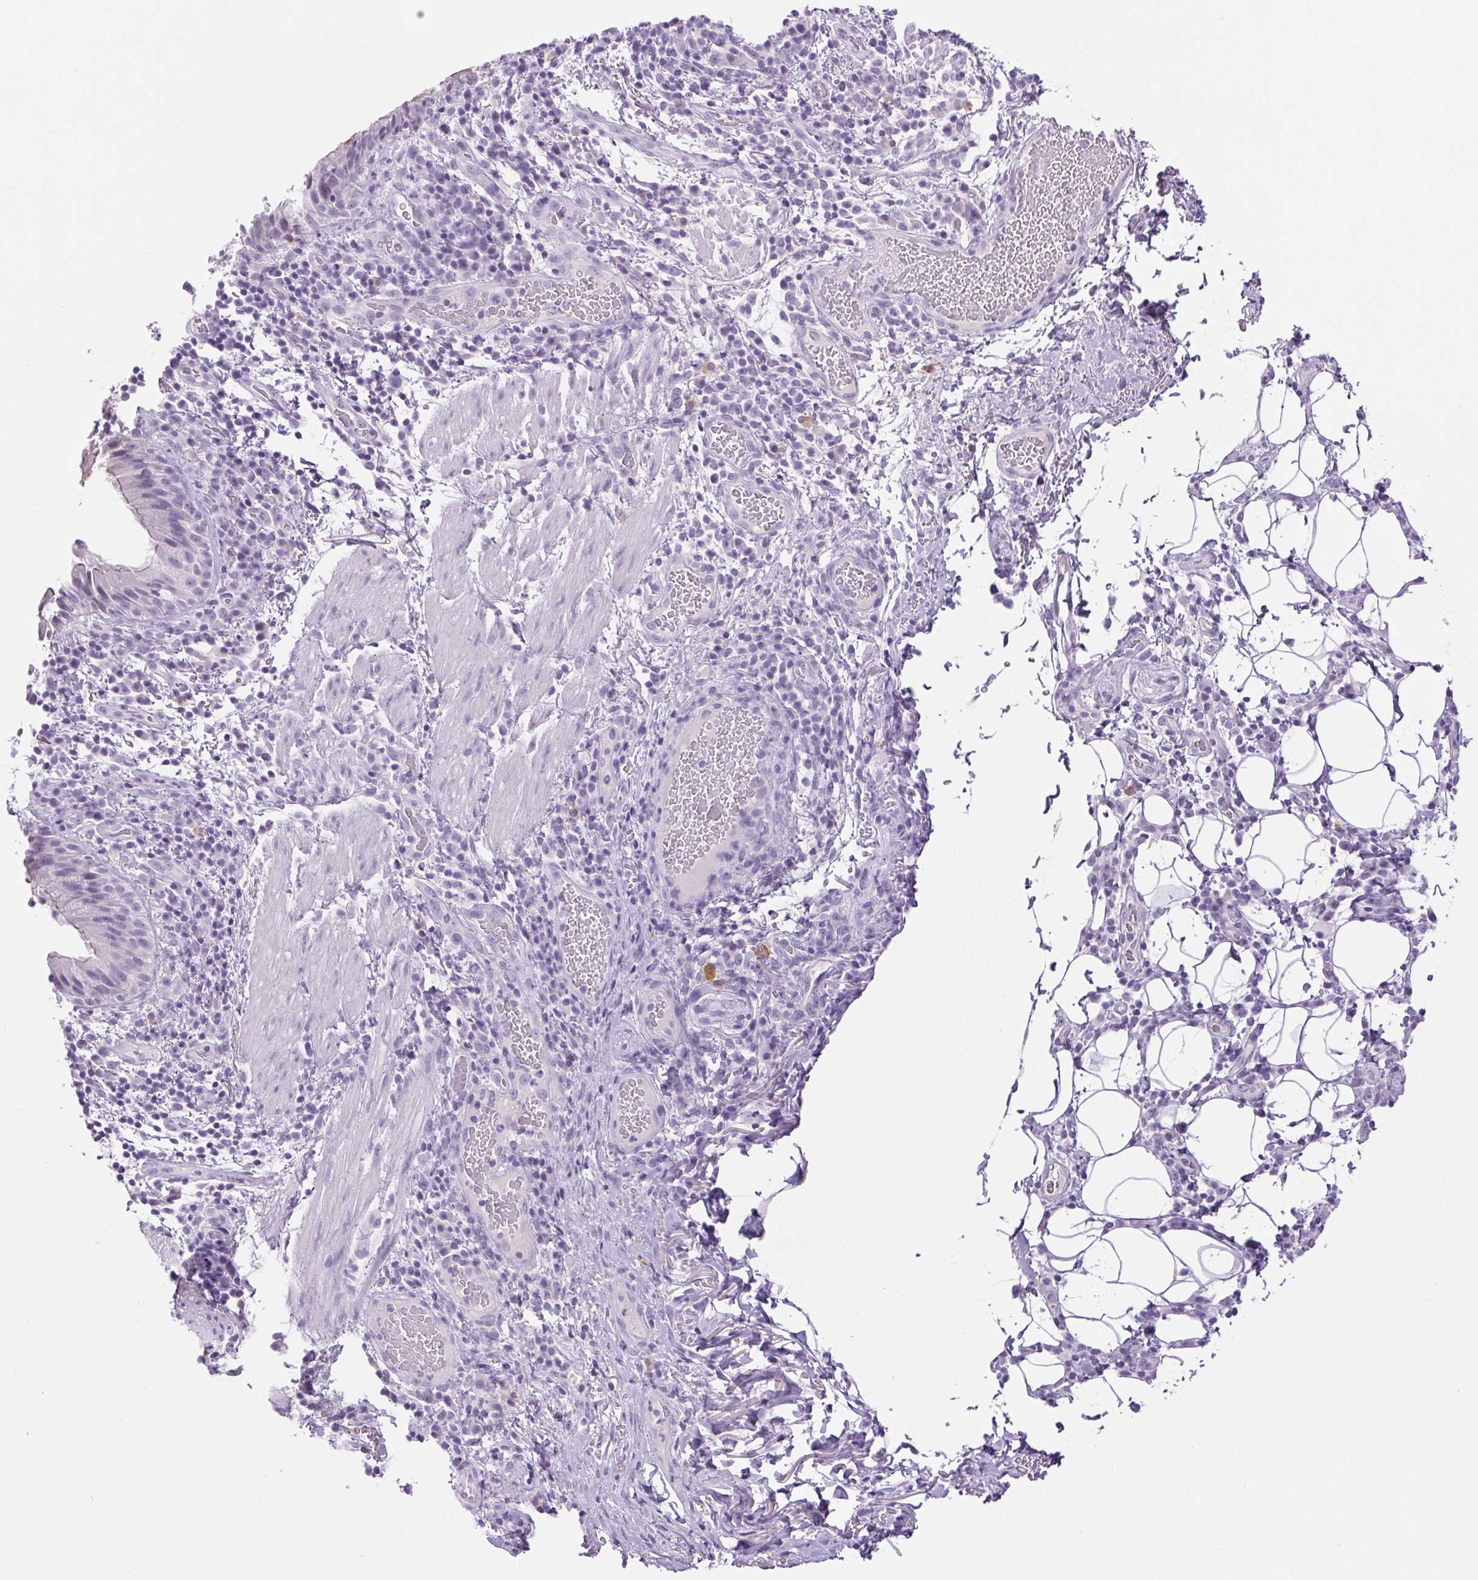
{"staining": {"intensity": "negative", "quantity": "none", "location": "none"}, "tissue": "bronchus", "cell_type": "Respiratory epithelial cells", "image_type": "normal", "snomed": [{"axis": "morphology", "description": "Normal tissue, NOS"}, {"axis": "topography", "description": "Lymph node"}, {"axis": "topography", "description": "Bronchus"}], "caption": "Immunohistochemistry (IHC) of unremarkable bronchus displays no positivity in respiratory epithelial cells.", "gene": "PAPPA2", "patient": {"sex": "male", "age": 56}}